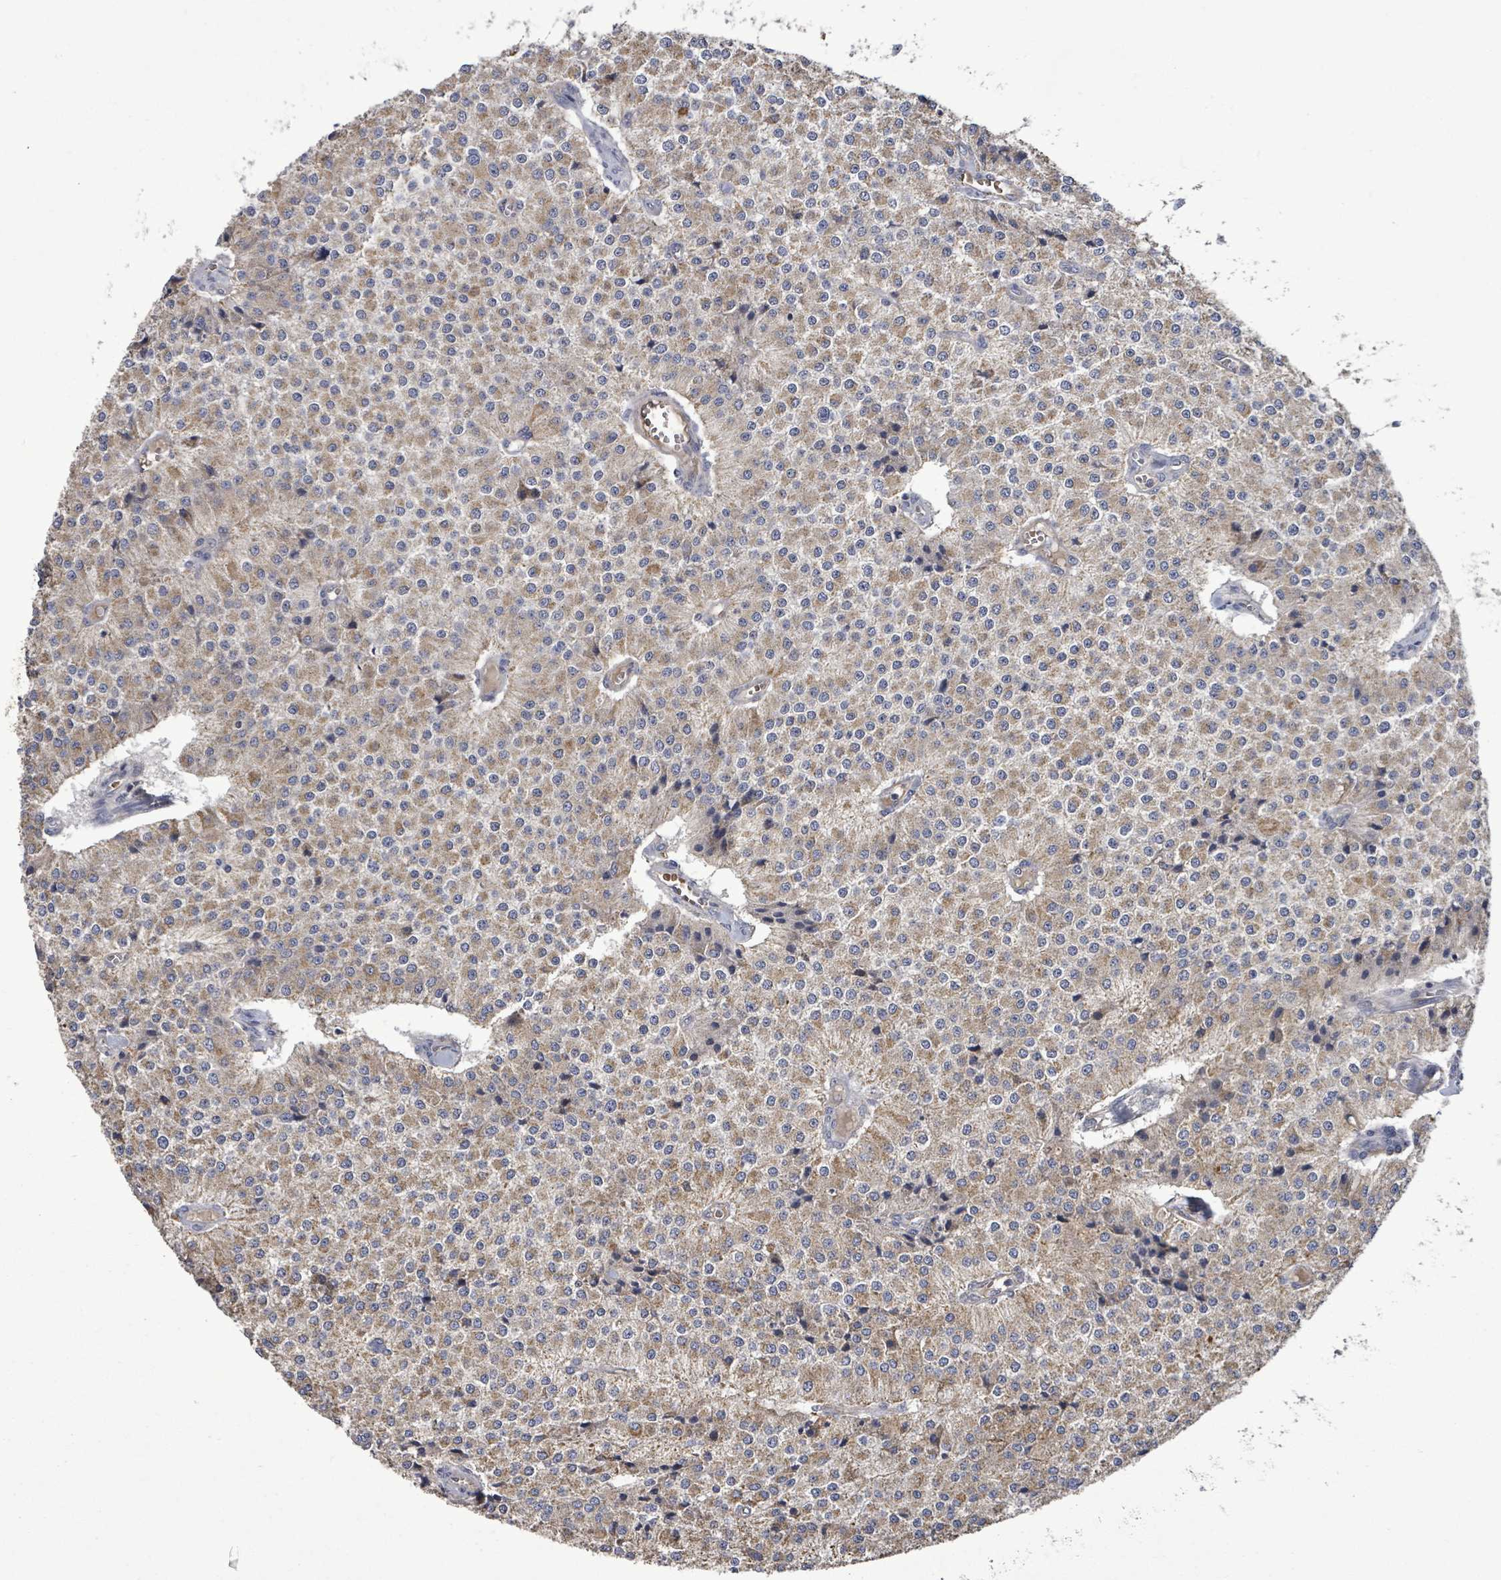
{"staining": {"intensity": "moderate", "quantity": "25%-75%", "location": "cytoplasmic/membranous"}, "tissue": "carcinoid", "cell_type": "Tumor cells", "image_type": "cancer", "snomed": [{"axis": "morphology", "description": "Carcinoid, malignant, NOS"}, {"axis": "topography", "description": "Colon"}], "caption": "Human carcinoid (malignant) stained for a protein (brown) demonstrates moderate cytoplasmic/membranous positive staining in about 25%-75% of tumor cells.", "gene": "MTMR12", "patient": {"sex": "female", "age": 52}}